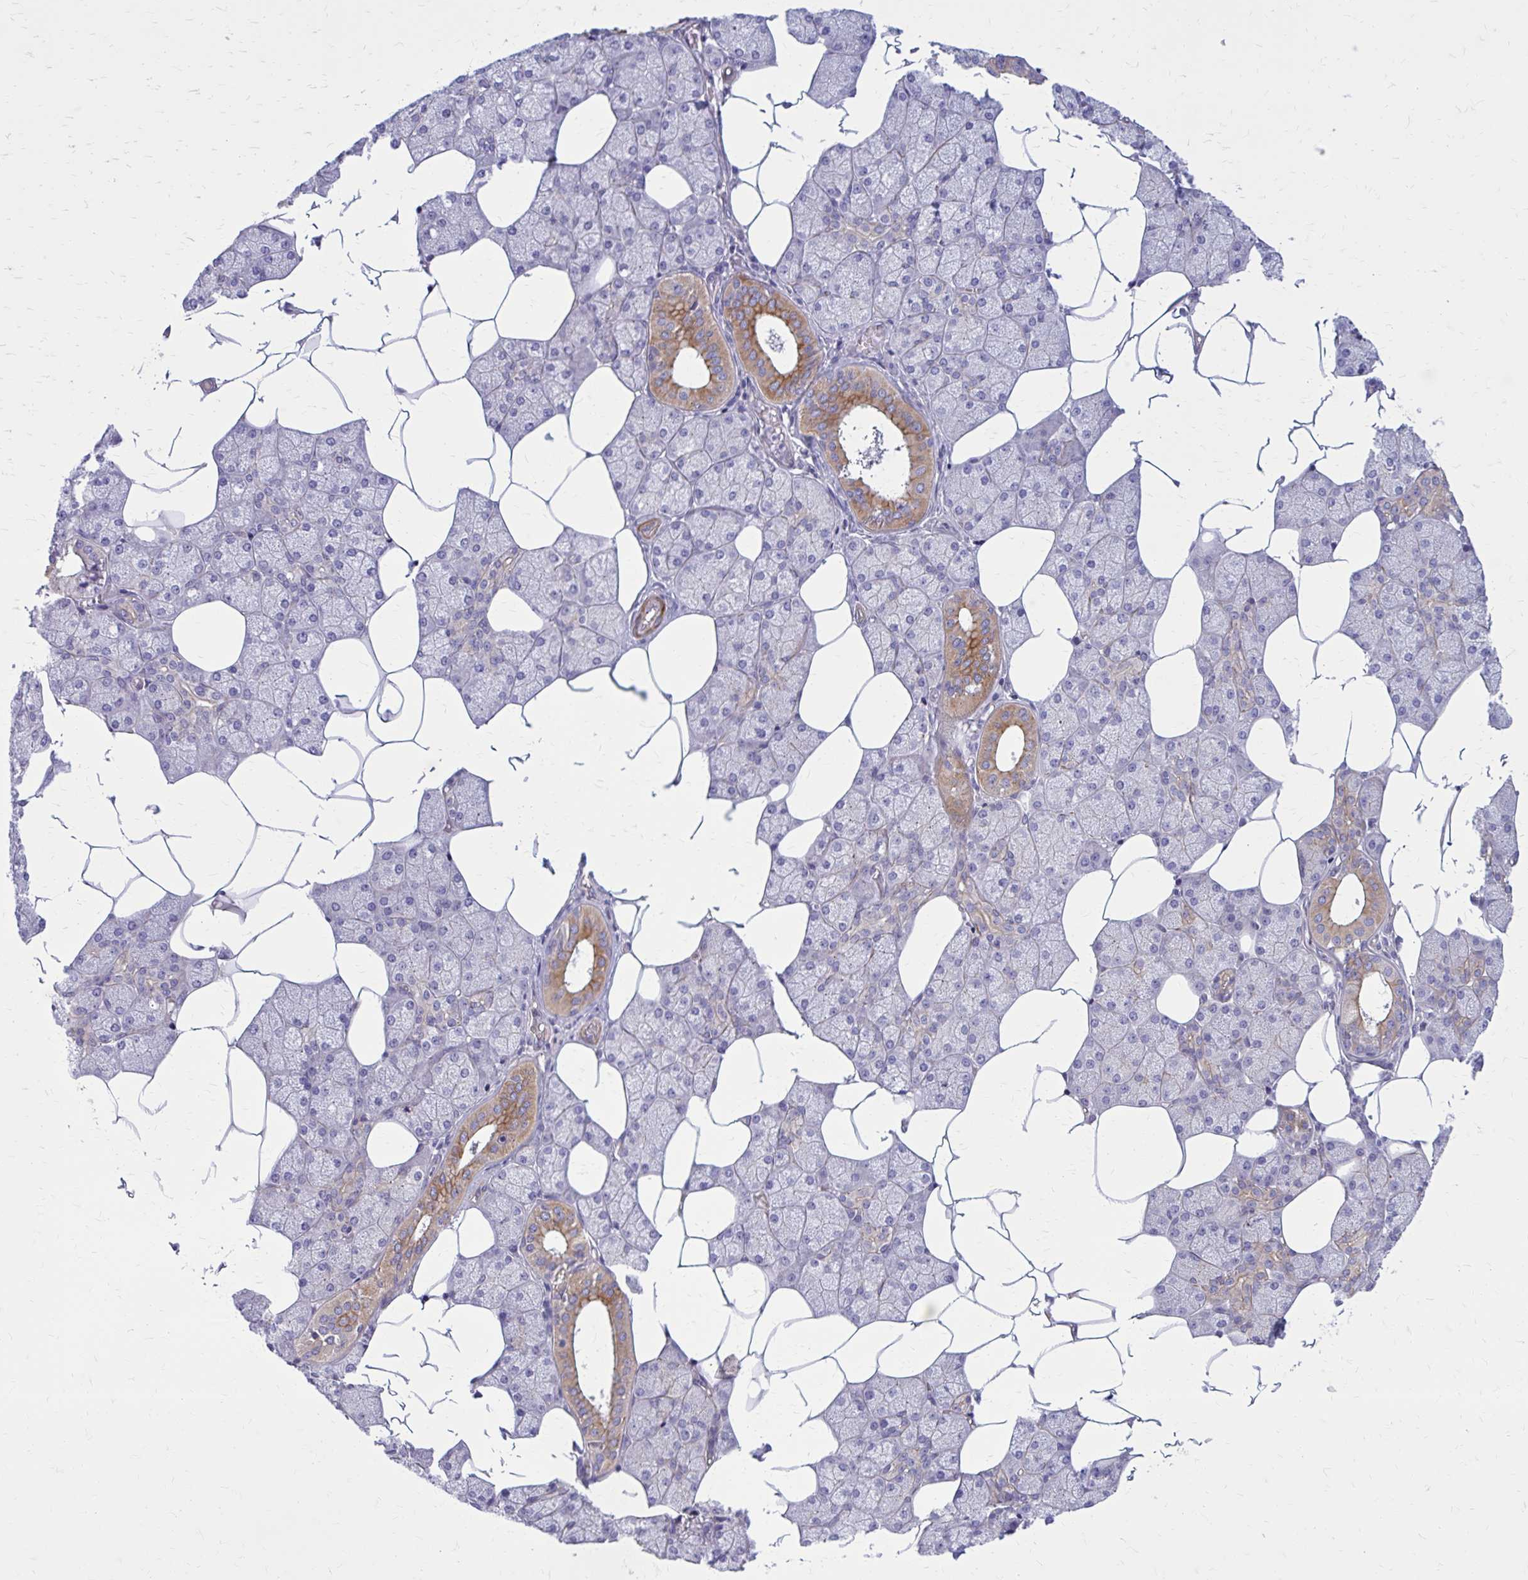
{"staining": {"intensity": "moderate", "quantity": "25%-75%", "location": "cytoplasmic/membranous"}, "tissue": "salivary gland", "cell_type": "Glandular cells", "image_type": "normal", "snomed": [{"axis": "morphology", "description": "Normal tissue, NOS"}, {"axis": "topography", "description": "Salivary gland"}], "caption": "Immunohistochemical staining of unremarkable human salivary gland demonstrates 25%-75% levels of moderate cytoplasmic/membranous protein staining in about 25%-75% of glandular cells. The staining is performed using DAB (3,3'-diaminobenzidine) brown chromogen to label protein expression. The nuclei are counter-stained blue using hematoxylin.", "gene": "FAP", "patient": {"sex": "female", "age": 43}}